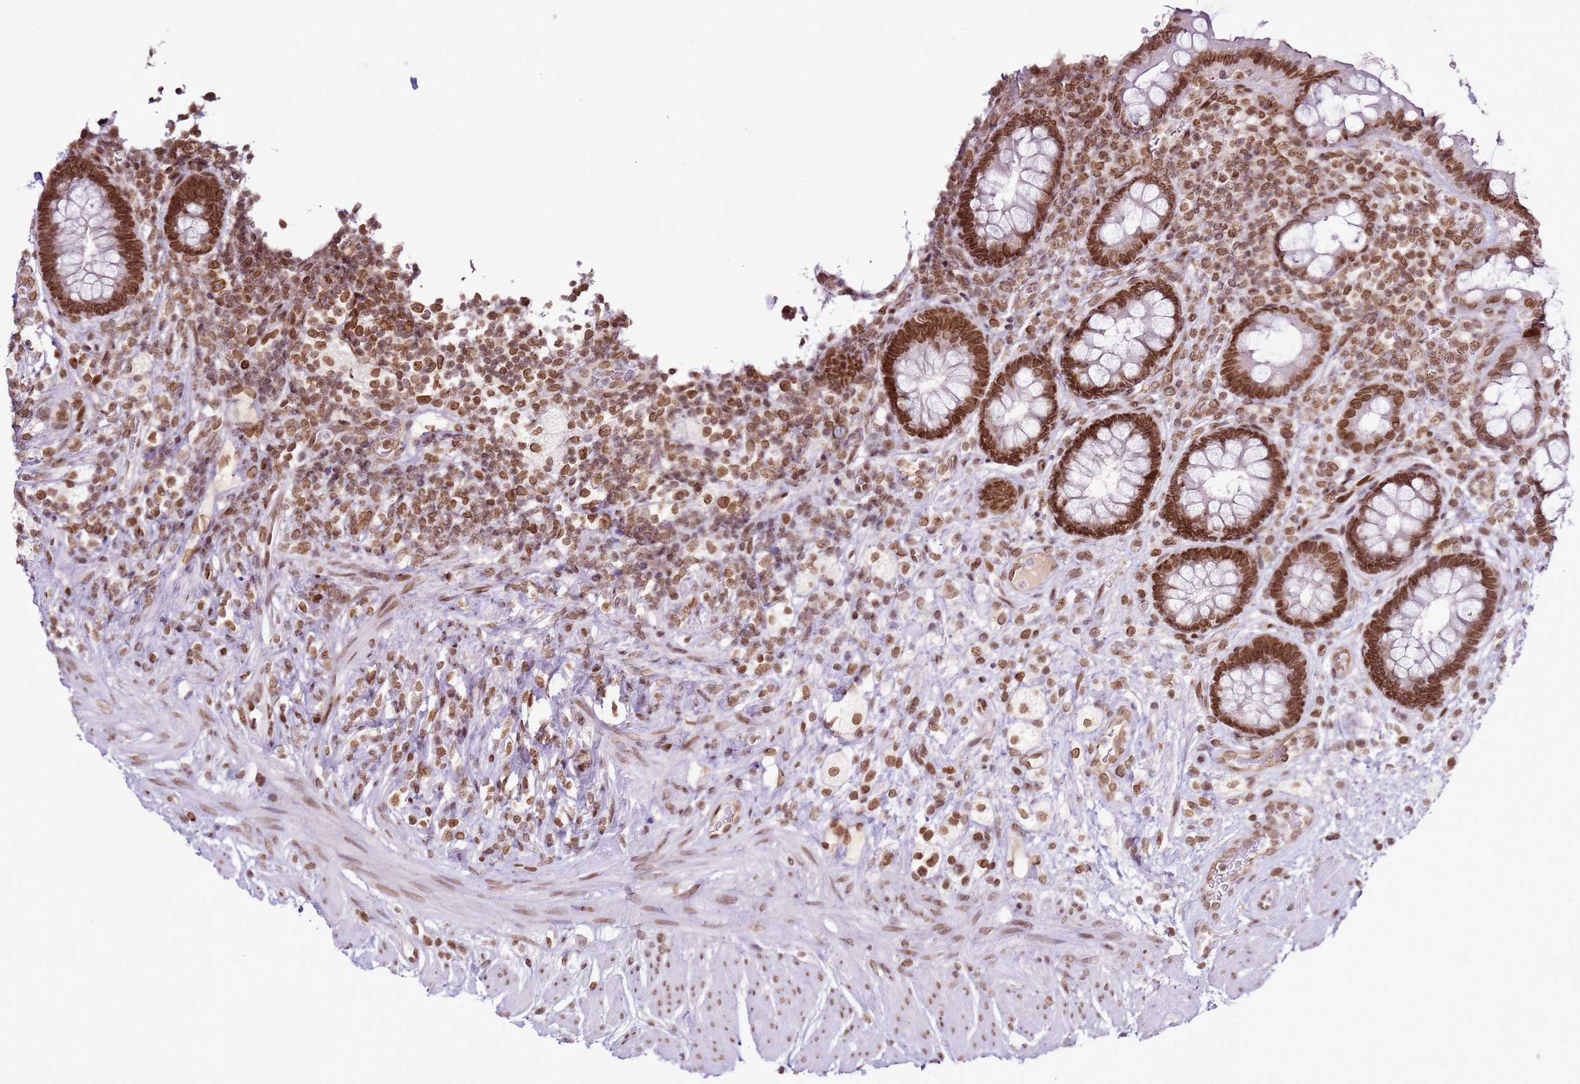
{"staining": {"intensity": "strong", "quantity": ">75%", "location": "cytoplasmic/membranous,nuclear"}, "tissue": "rectum", "cell_type": "Glandular cells", "image_type": "normal", "snomed": [{"axis": "morphology", "description": "Normal tissue, NOS"}, {"axis": "topography", "description": "Rectum"}, {"axis": "topography", "description": "Peripheral nerve tissue"}], "caption": "Glandular cells exhibit strong cytoplasmic/membranous,nuclear staining in about >75% of cells in normal rectum. (Stains: DAB in brown, nuclei in blue, Microscopy: brightfield microscopy at high magnification).", "gene": "POU6F1", "patient": {"sex": "female", "age": 69}}